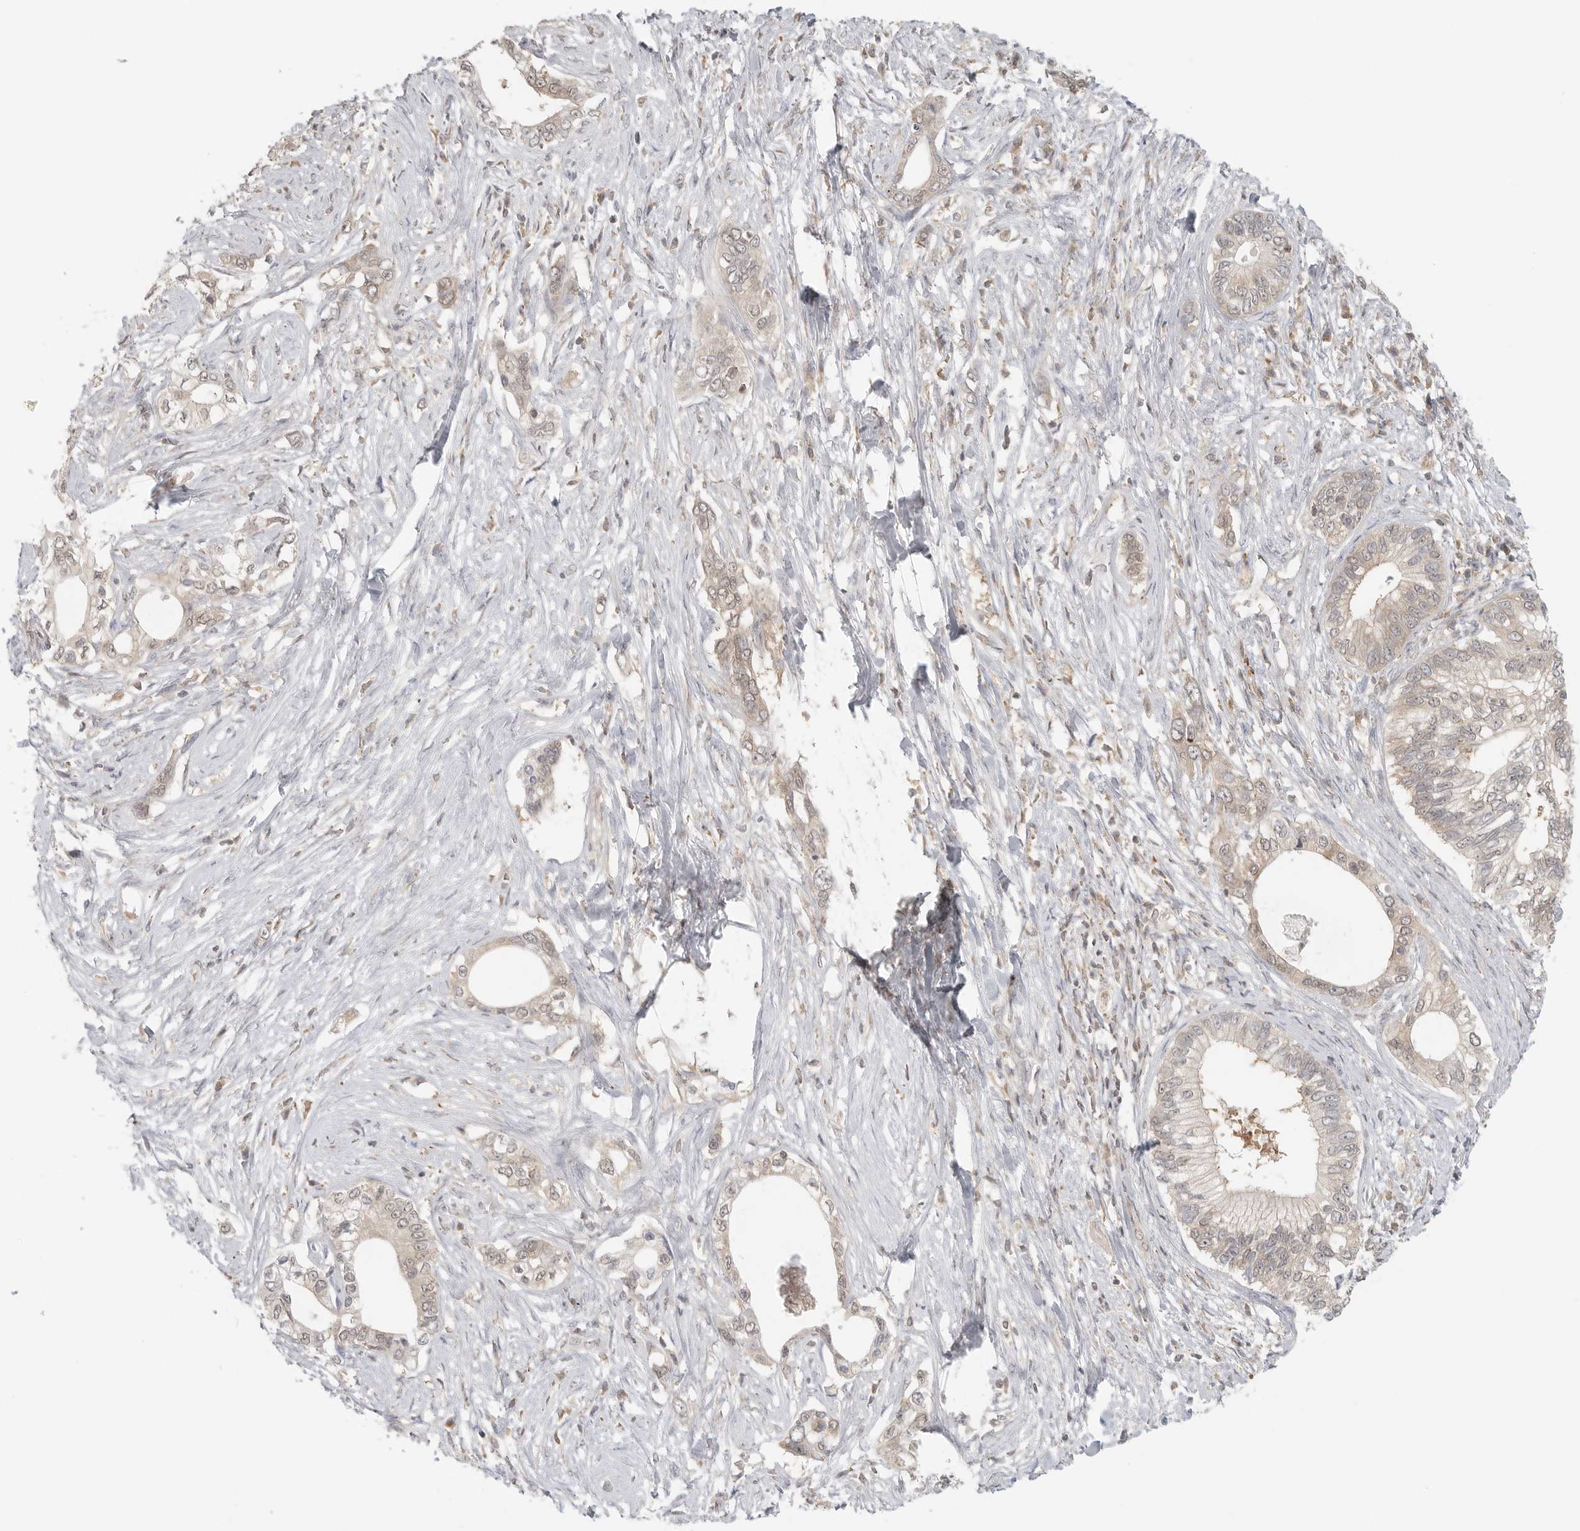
{"staining": {"intensity": "negative", "quantity": "none", "location": "none"}, "tissue": "pancreatic cancer", "cell_type": "Tumor cells", "image_type": "cancer", "snomed": [{"axis": "morphology", "description": "Normal tissue, NOS"}, {"axis": "morphology", "description": "Adenocarcinoma, NOS"}, {"axis": "topography", "description": "Pancreas"}, {"axis": "topography", "description": "Peripheral nerve tissue"}], "caption": "IHC micrograph of pancreatic adenocarcinoma stained for a protein (brown), which displays no positivity in tumor cells. The staining is performed using DAB (3,3'-diaminobenzidine) brown chromogen with nuclei counter-stained in using hematoxylin.", "gene": "HDAC6", "patient": {"sex": "male", "age": 59}}